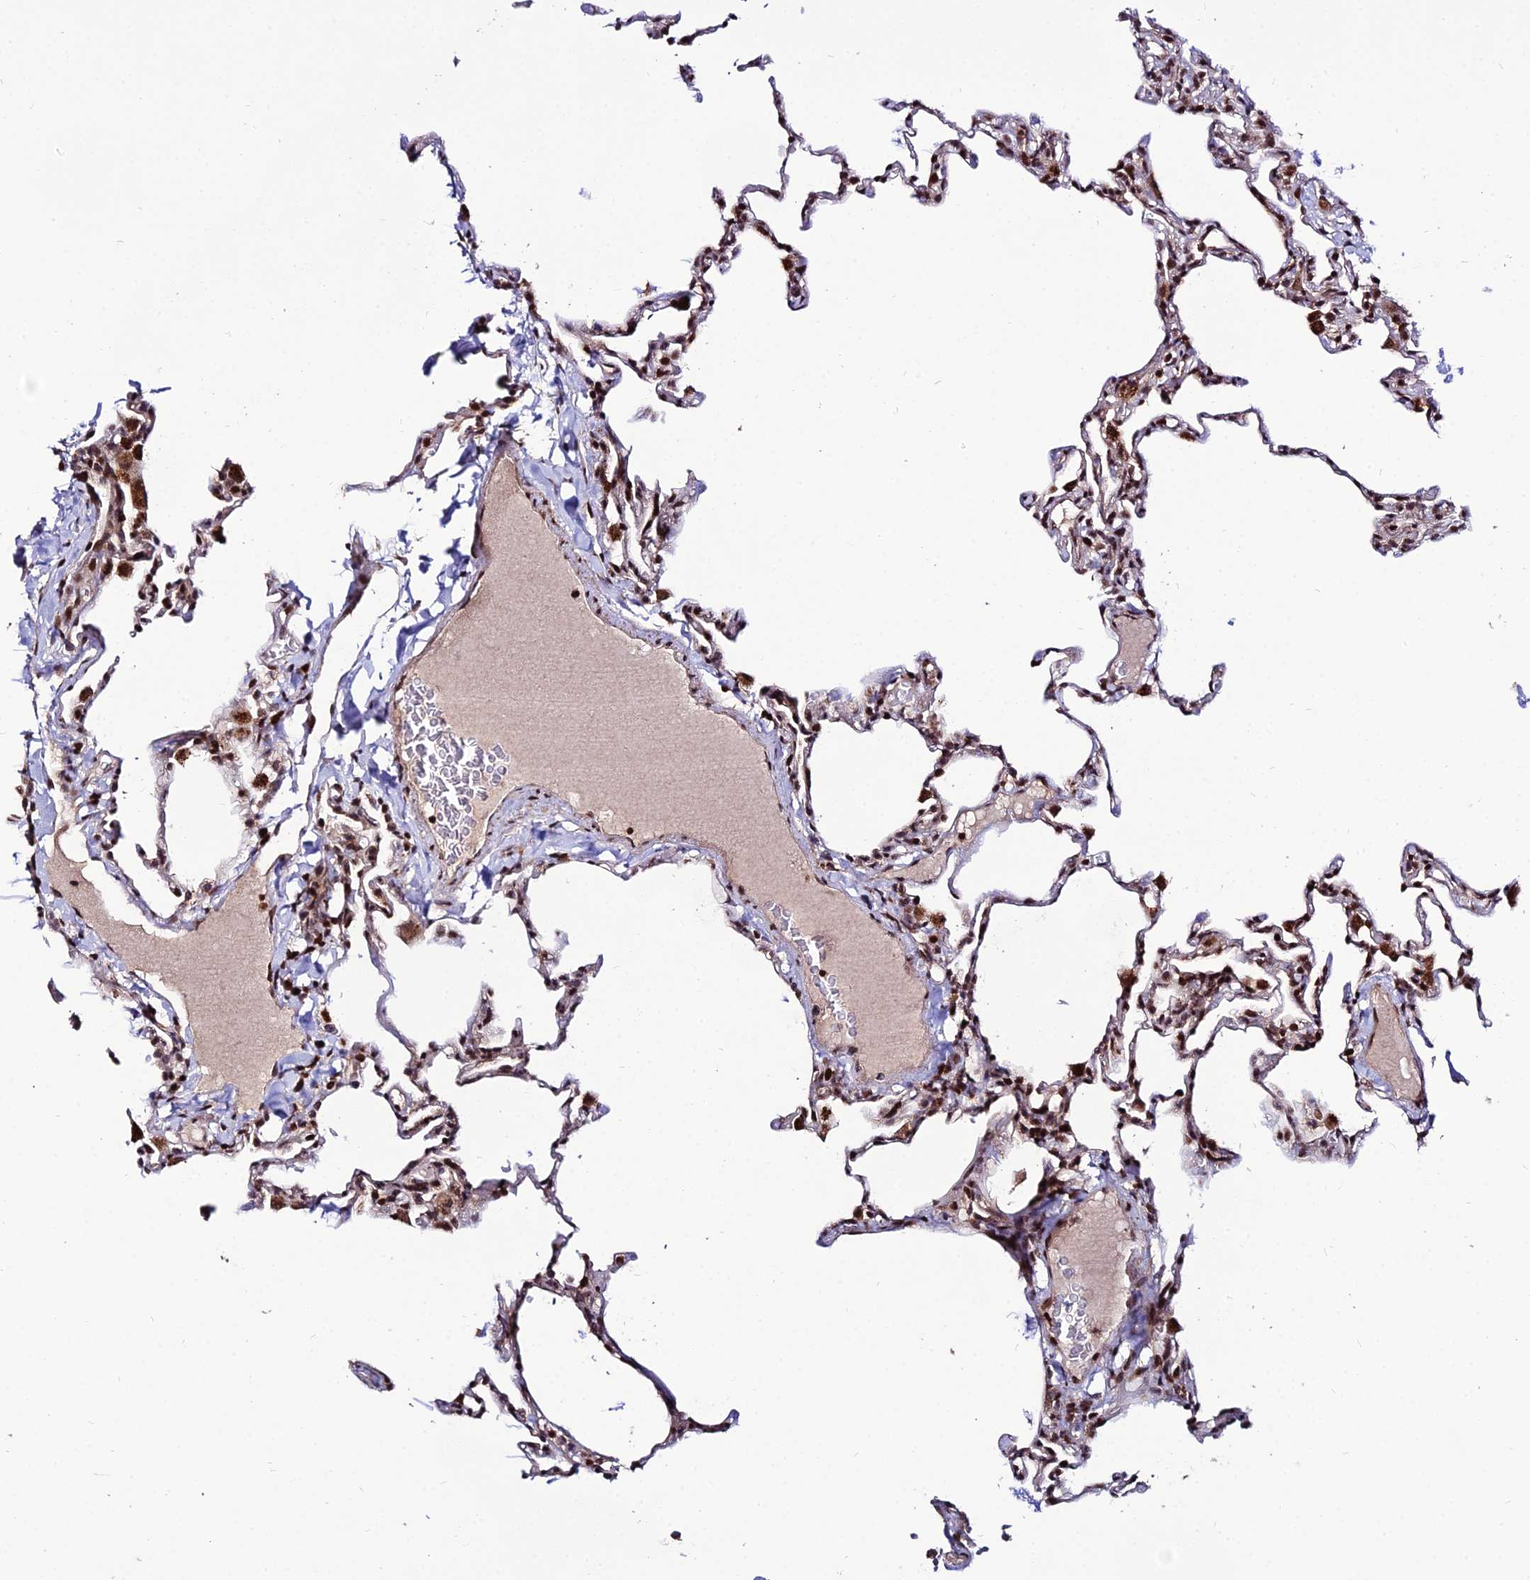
{"staining": {"intensity": "strong", "quantity": "25%-75%", "location": "cytoplasmic/membranous,nuclear"}, "tissue": "lung", "cell_type": "Alveolar cells", "image_type": "normal", "snomed": [{"axis": "morphology", "description": "Normal tissue, NOS"}, {"axis": "topography", "description": "Lung"}], "caption": "IHC staining of normal lung, which demonstrates high levels of strong cytoplasmic/membranous,nuclear positivity in about 25%-75% of alveolar cells indicating strong cytoplasmic/membranous,nuclear protein staining. The staining was performed using DAB (brown) for protein detection and nuclei were counterstained in hematoxylin (blue).", "gene": "CIB3", "patient": {"sex": "male", "age": 20}}